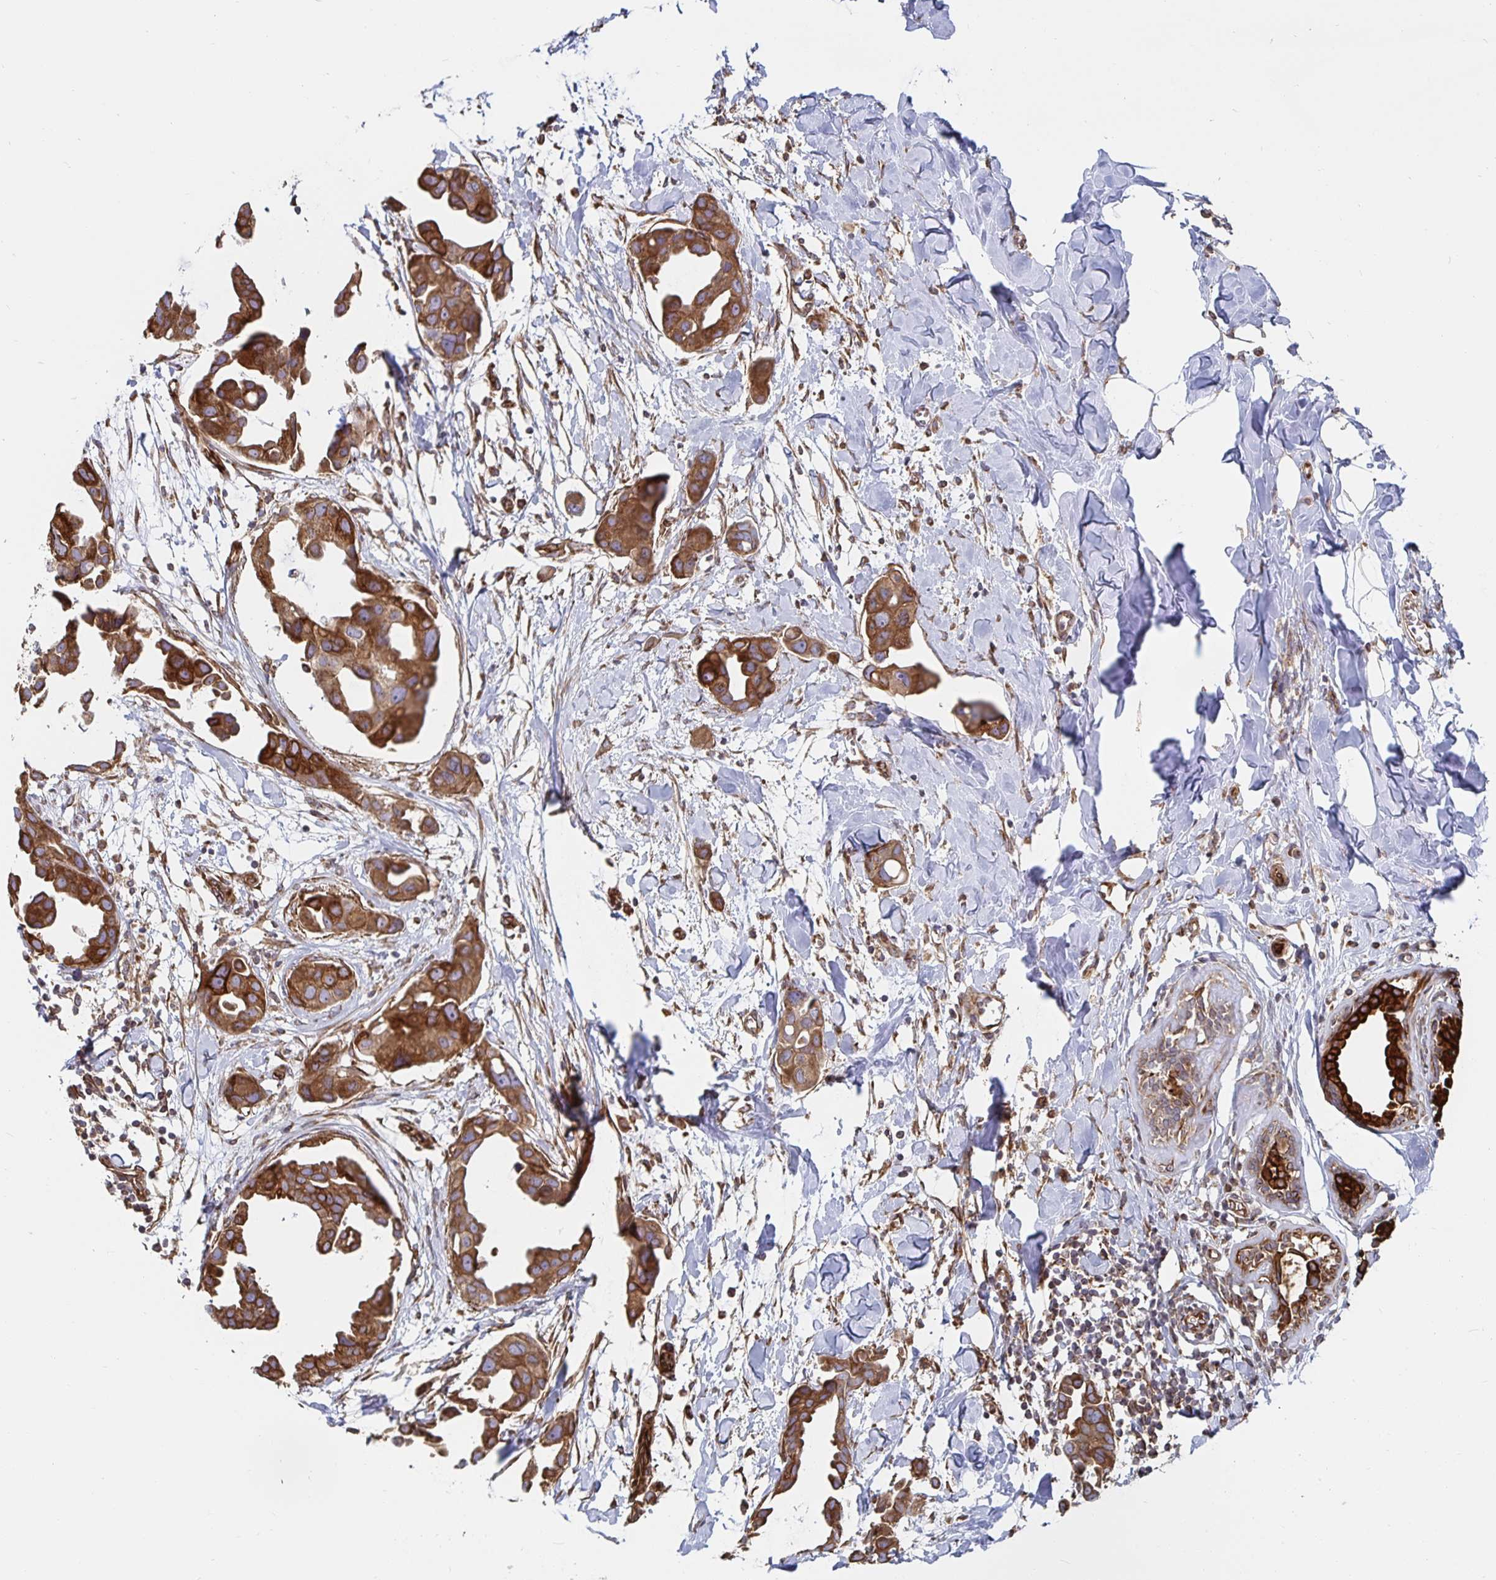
{"staining": {"intensity": "strong", "quantity": ">75%", "location": "cytoplasmic/membranous"}, "tissue": "breast cancer", "cell_type": "Tumor cells", "image_type": "cancer", "snomed": [{"axis": "morphology", "description": "Duct carcinoma"}, {"axis": "topography", "description": "Breast"}], "caption": "Strong cytoplasmic/membranous staining for a protein is identified in approximately >75% of tumor cells of breast intraductal carcinoma using IHC.", "gene": "BCAP29", "patient": {"sex": "female", "age": 38}}